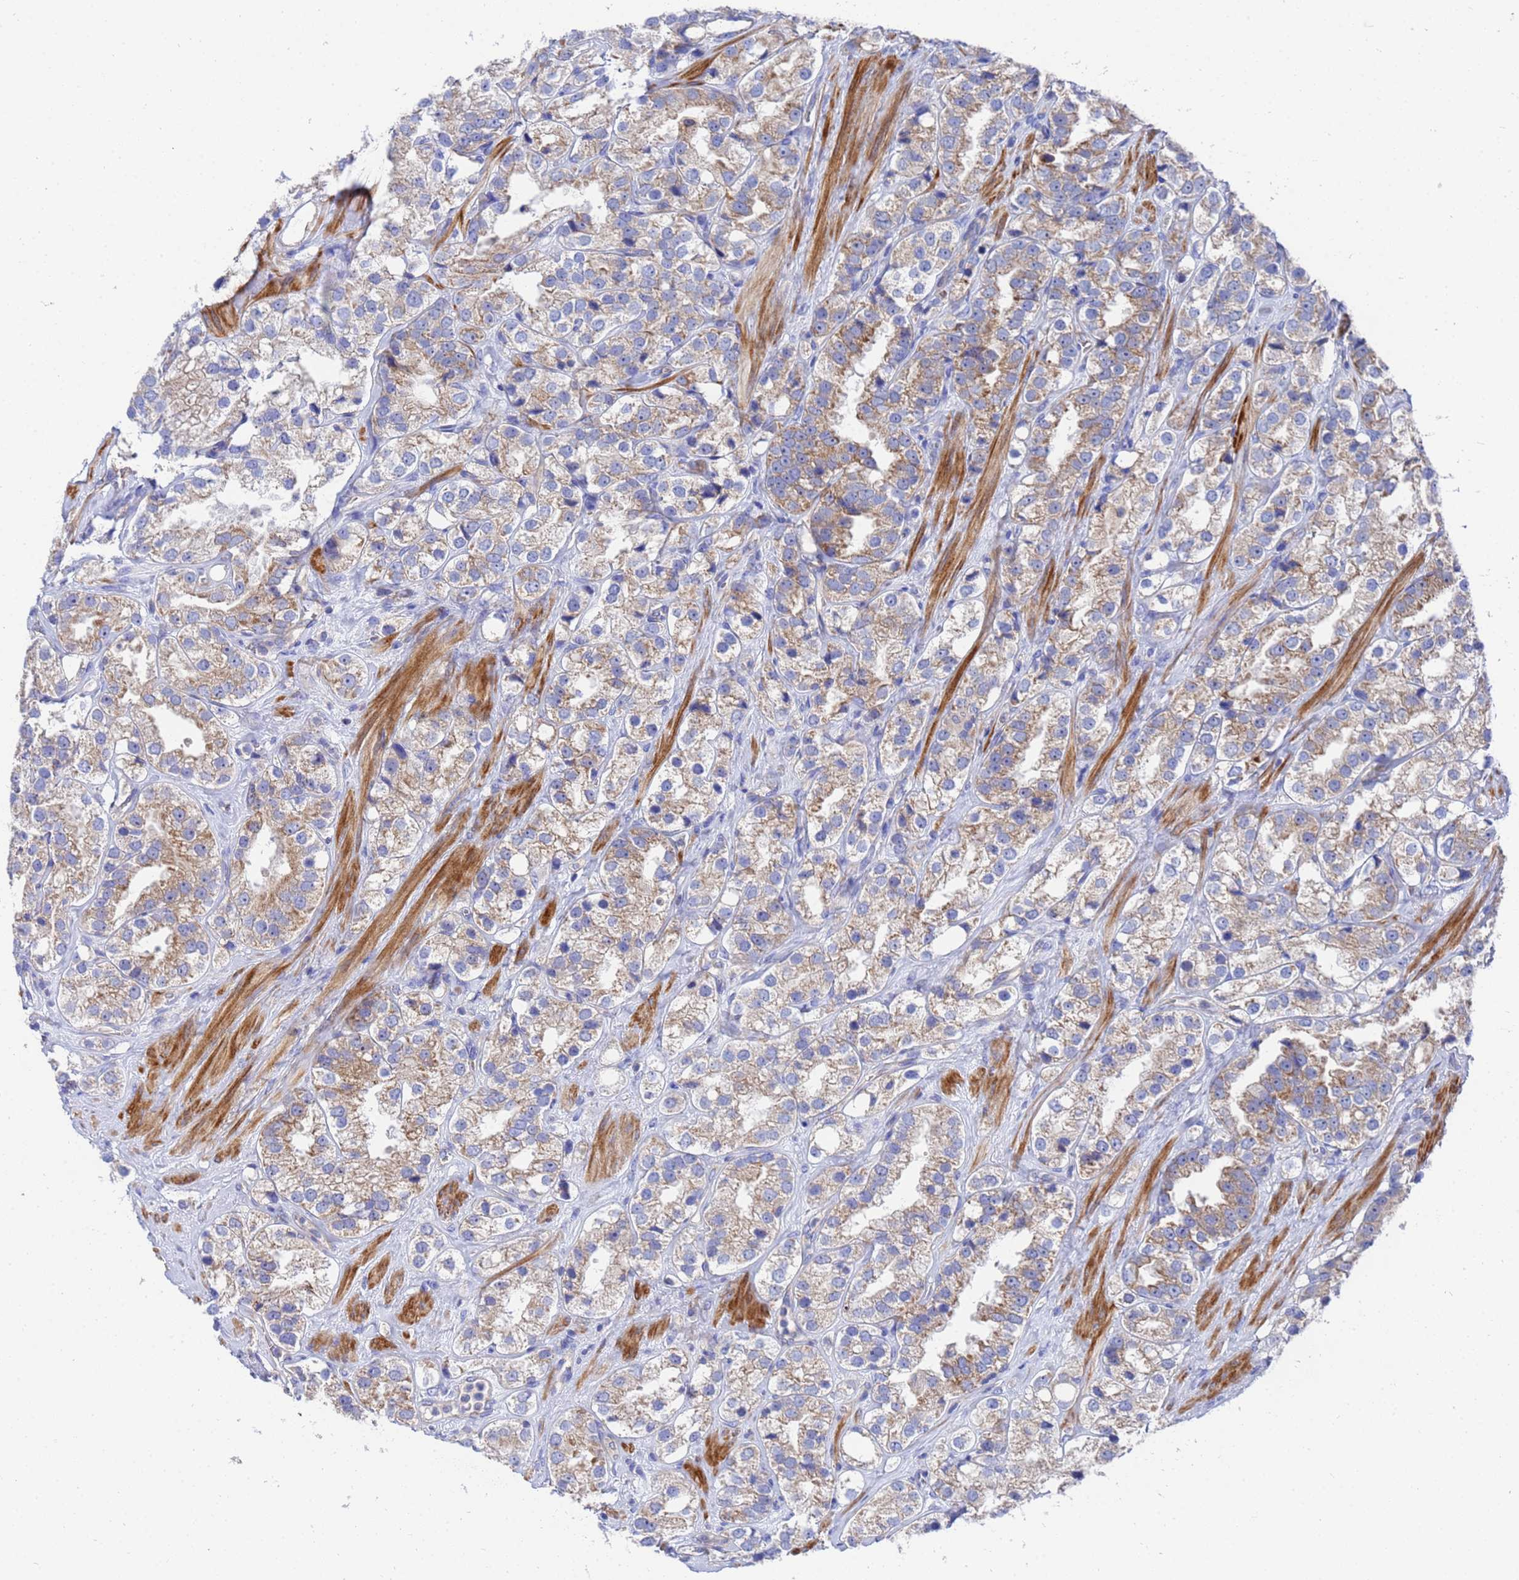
{"staining": {"intensity": "moderate", "quantity": "25%-75%", "location": "cytoplasmic/membranous"}, "tissue": "prostate cancer", "cell_type": "Tumor cells", "image_type": "cancer", "snomed": [{"axis": "morphology", "description": "Adenocarcinoma, NOS"}, {"axis": "topography", "description": "Prostate"}], "caption": "A high-resolution micrograph shows immunohistochemistry staining of prostate cancer (adenocarcinoma), which shows moderate cytoplasmic/membranous expression in about 25%-75% of tumor cells.", "gene": "FAHD2A", "patient": {"sex": "male", "age": 79}}